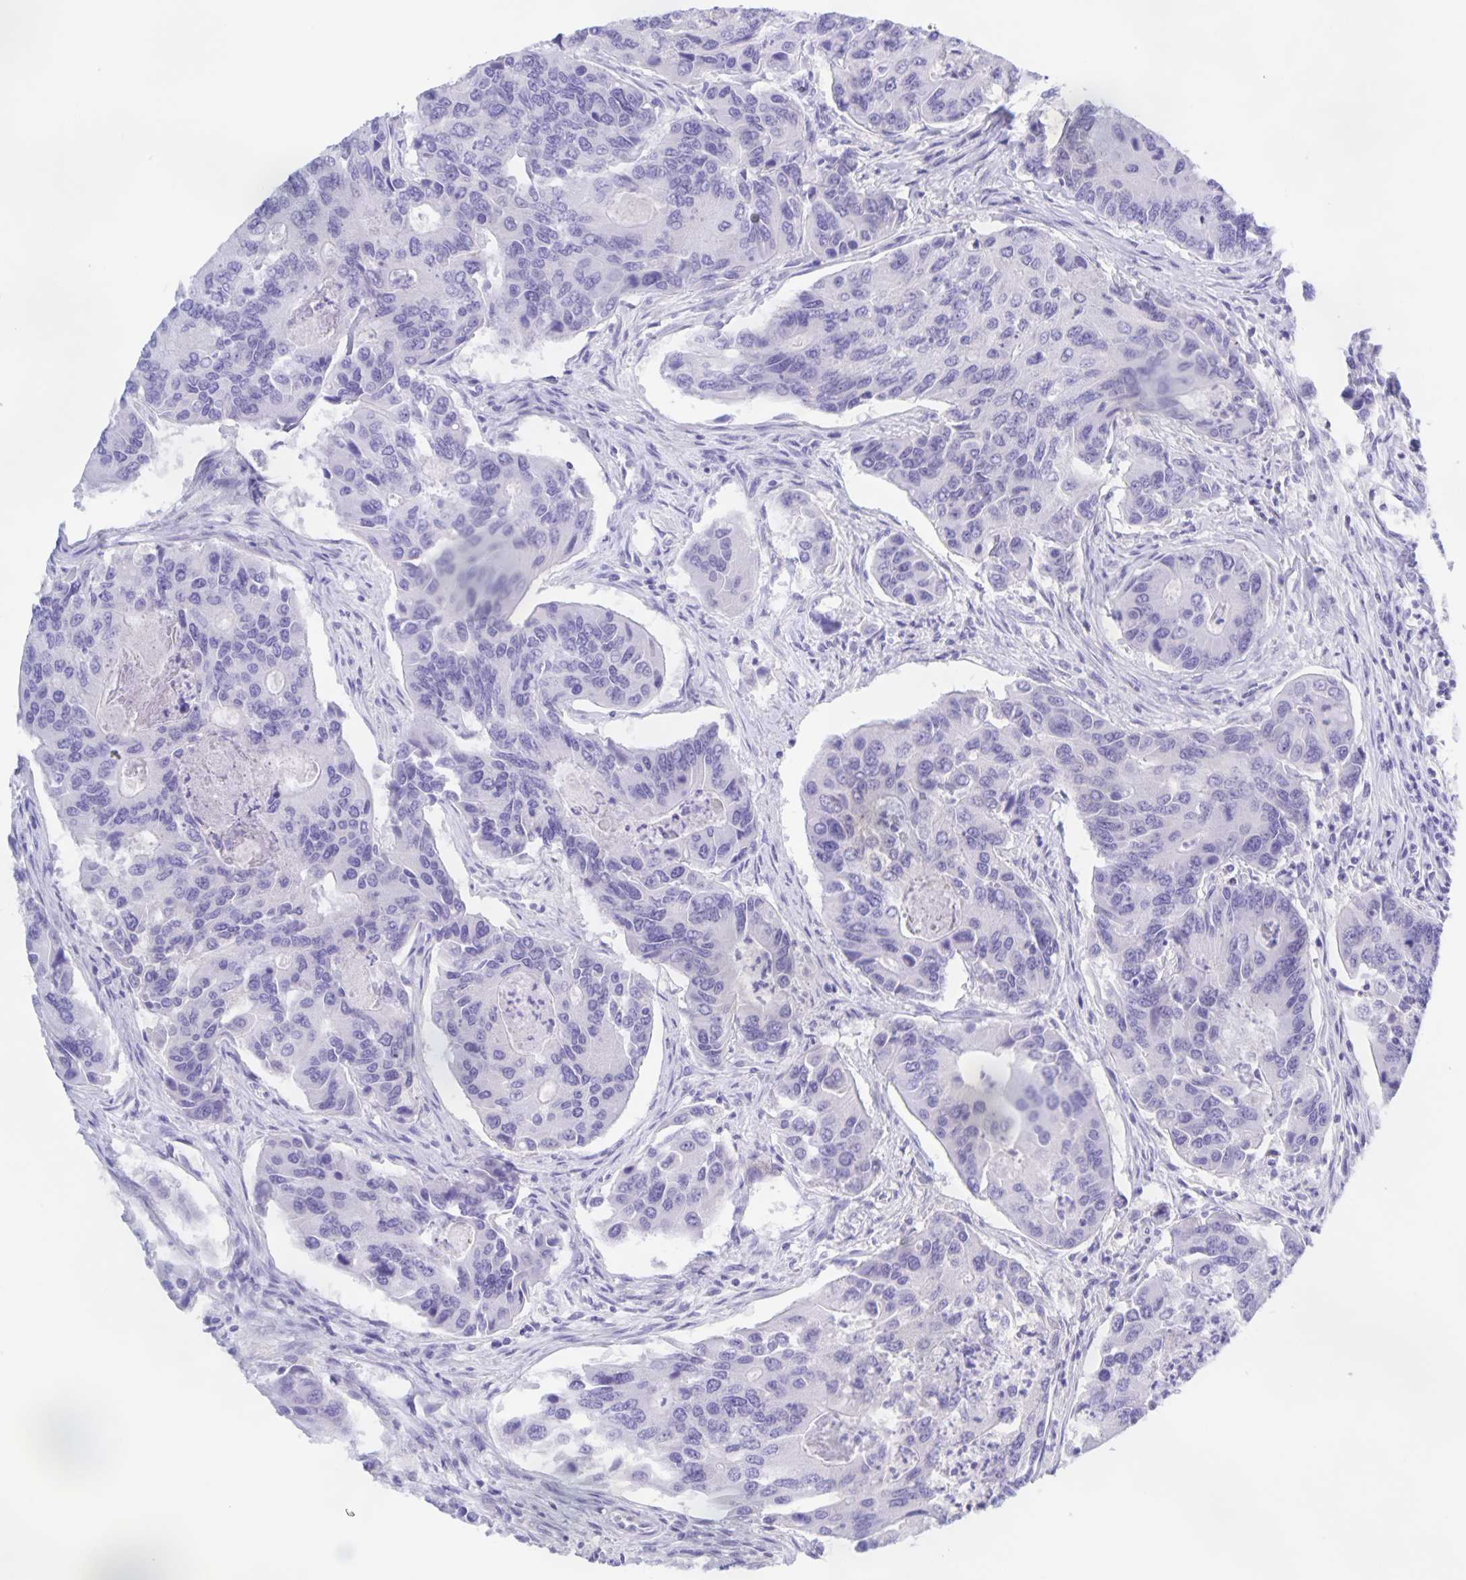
{"staining": {"intensity": "negative", "quantity": "none", "location": "none"}, "tissue": "colorectal cancer", "cell_type": "Tumor cells", "image_type": "cancer", "snomed": [{"axis": "morphology", "description": "Adenocarcinoma, NOS"}, {"axis": "topography", "description": "Colon"}], "caption": "Human colorectal cancer (adenocarcinoma) stained for a protein using immunohistochemistry (IHC) reveals no expression in tumor cells.", "gene": "CATSPER4", "patient": {"sex": "female", "age": 67}}